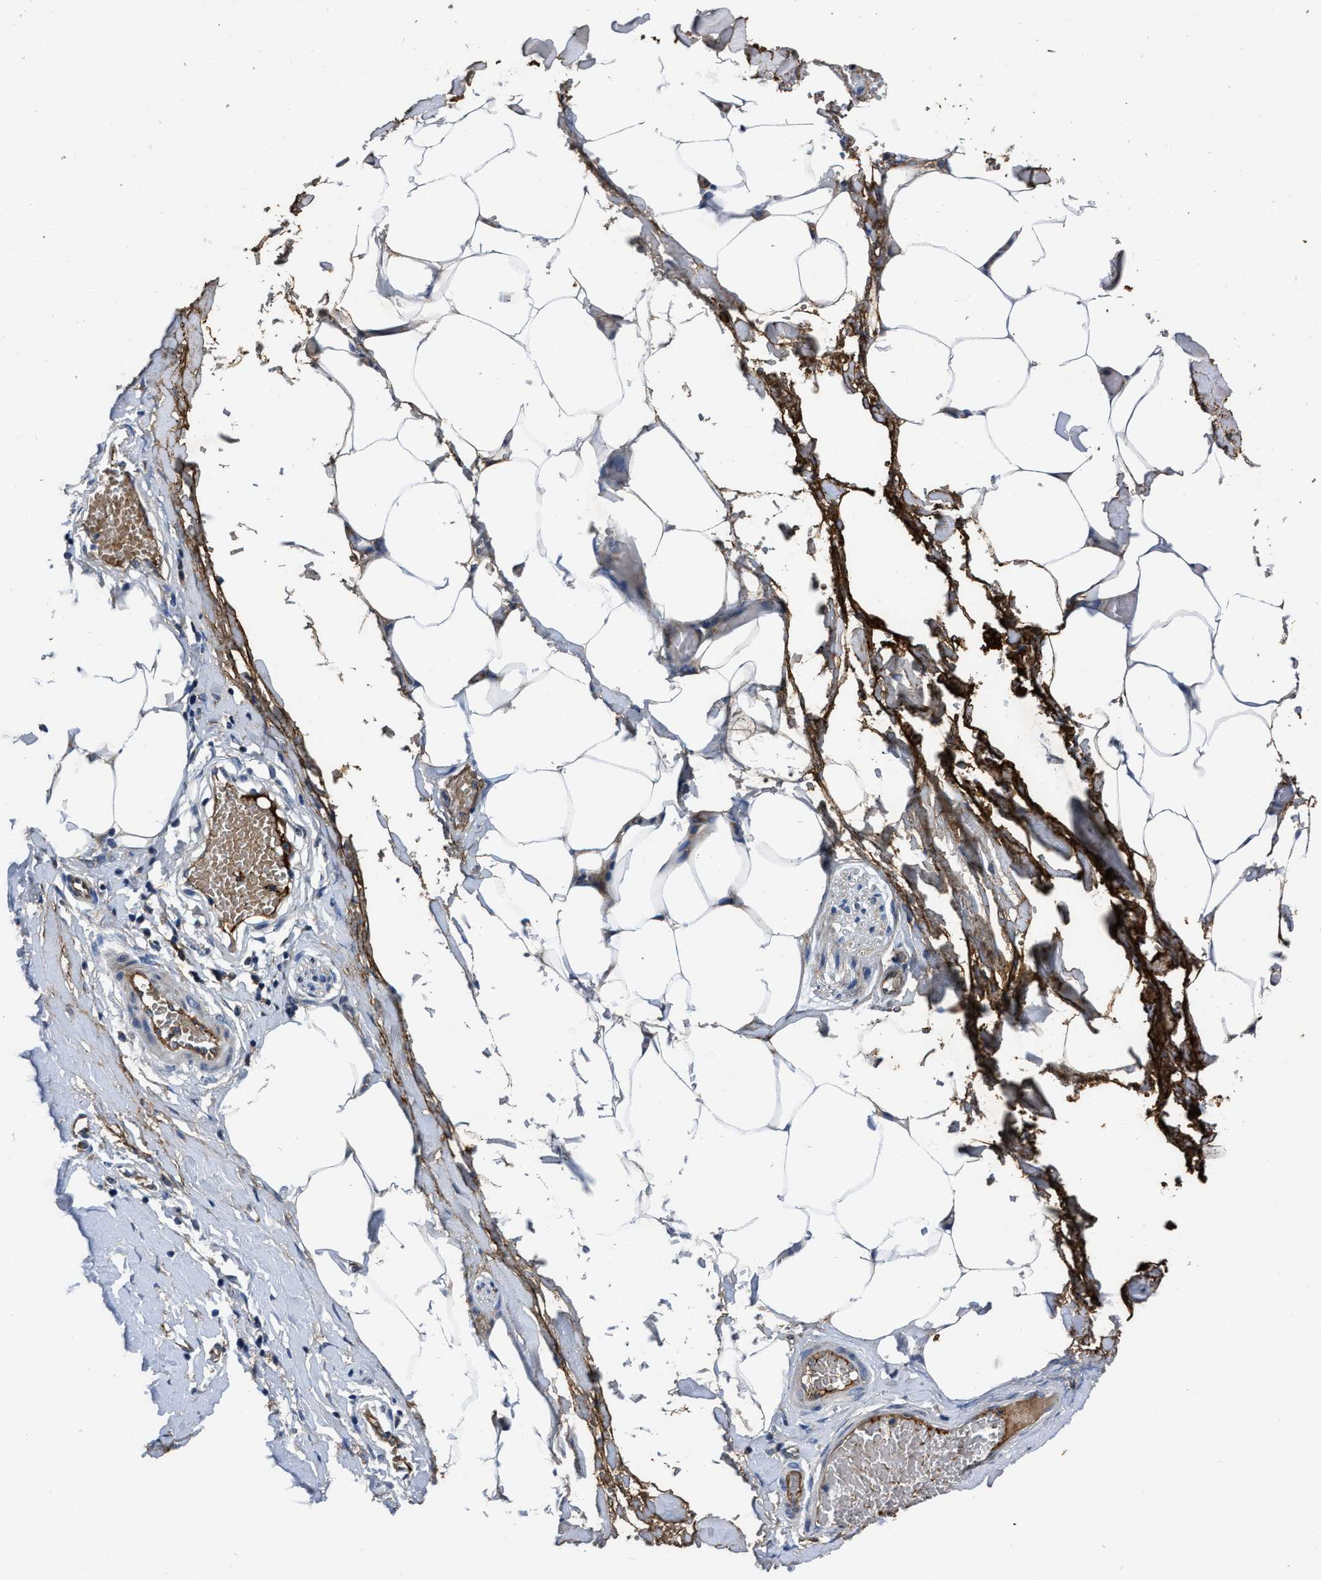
{"staining": {"intensity": "weak", "quantity": "25%-75%", "location": "cytoplasmic/membranous"}, "tissue": "adipose tissue", "cell_type": "Adipocytes", "image_type": "normal", "snomed": [{"axis": "morphology", "description": "Normal tissue, NOS"}, {"axis": "morphology", "description": "Adenocarcinoma, NOS"}, {"axis": "topography", "description": "Colon"}, {"axis": "topography", "description": "Peripheral nerve tissue"}], "caption": "Brown immunohistochemical staining in normal human adipose tissue demonstrates weak cytoplasmic/membranous staining in about 25%-75% of adipocytes.", "gene": "ERC1", "patient": {"sex": "male", "age": 14}}